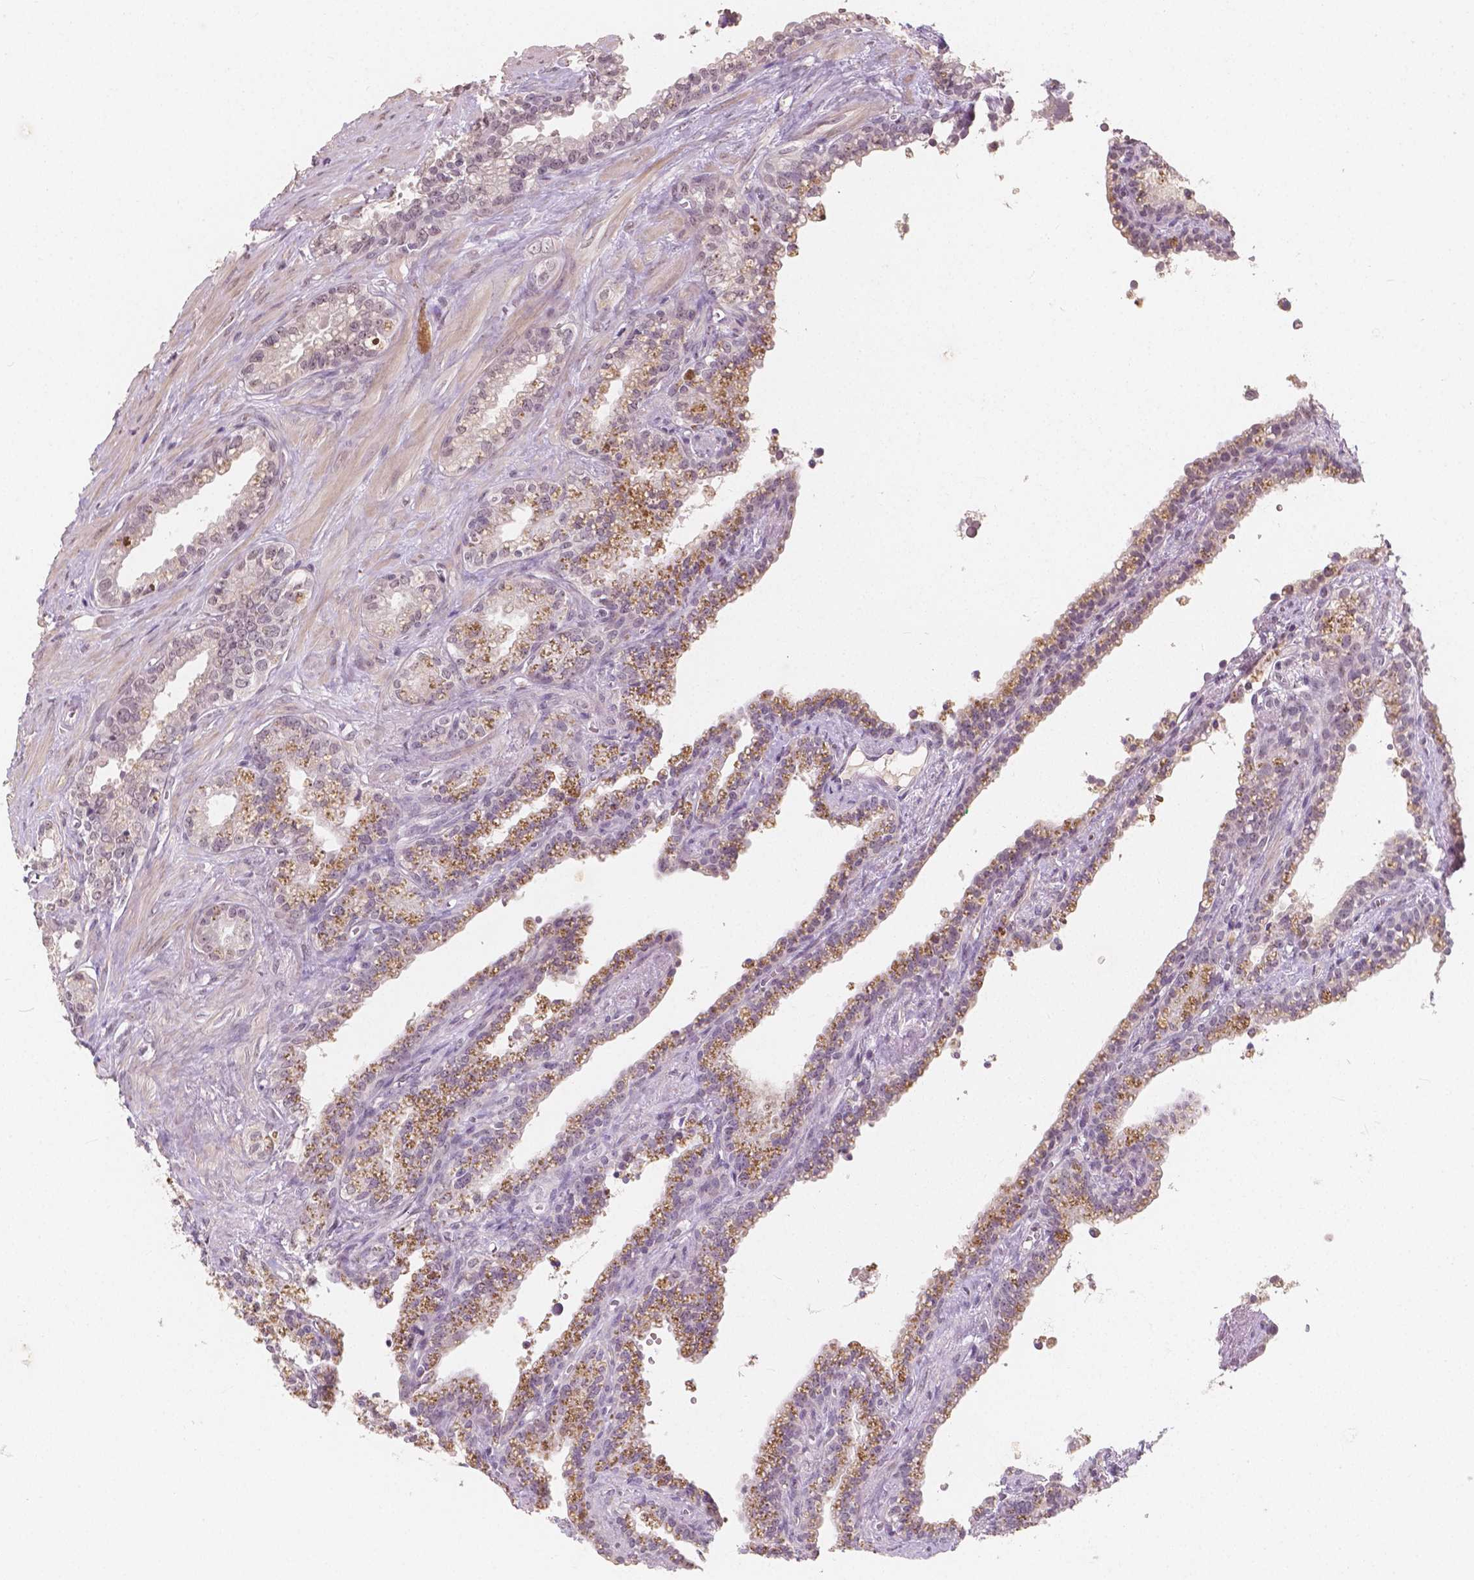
{"staining": {"intensity": "moderate", "quantity": "25%-75%", "location": "cytoplasmic/membranous"}, "tissue": "seminal vesicle", "cell_type": "Glandular cells", "image_type": "normal", "snomed": [{"axis": "morphology", "description": "Normal tissue, NOS"}, {"axis": "morphology", "description": "Urothelial carcinoma, NOS"}, {"axis": "topography", "description": "Urinary bladder"}, {"axis": "topography", "description": "Seminal veicle"}], "caption": "Protein expression by immunohistochemistry (IHC) reveals moderate cytoplasmic/membranous expression in about 25%-75% of glandular cells in normal seminal vesicle. (Stains: DAB (3,3'-diaminobenzidine) in brown, nuclei in blue, Microscopy: brightfield microscopy at high magnification).", "gene": "NOLC1", "patient": {"sex": "male", "age": 76}}